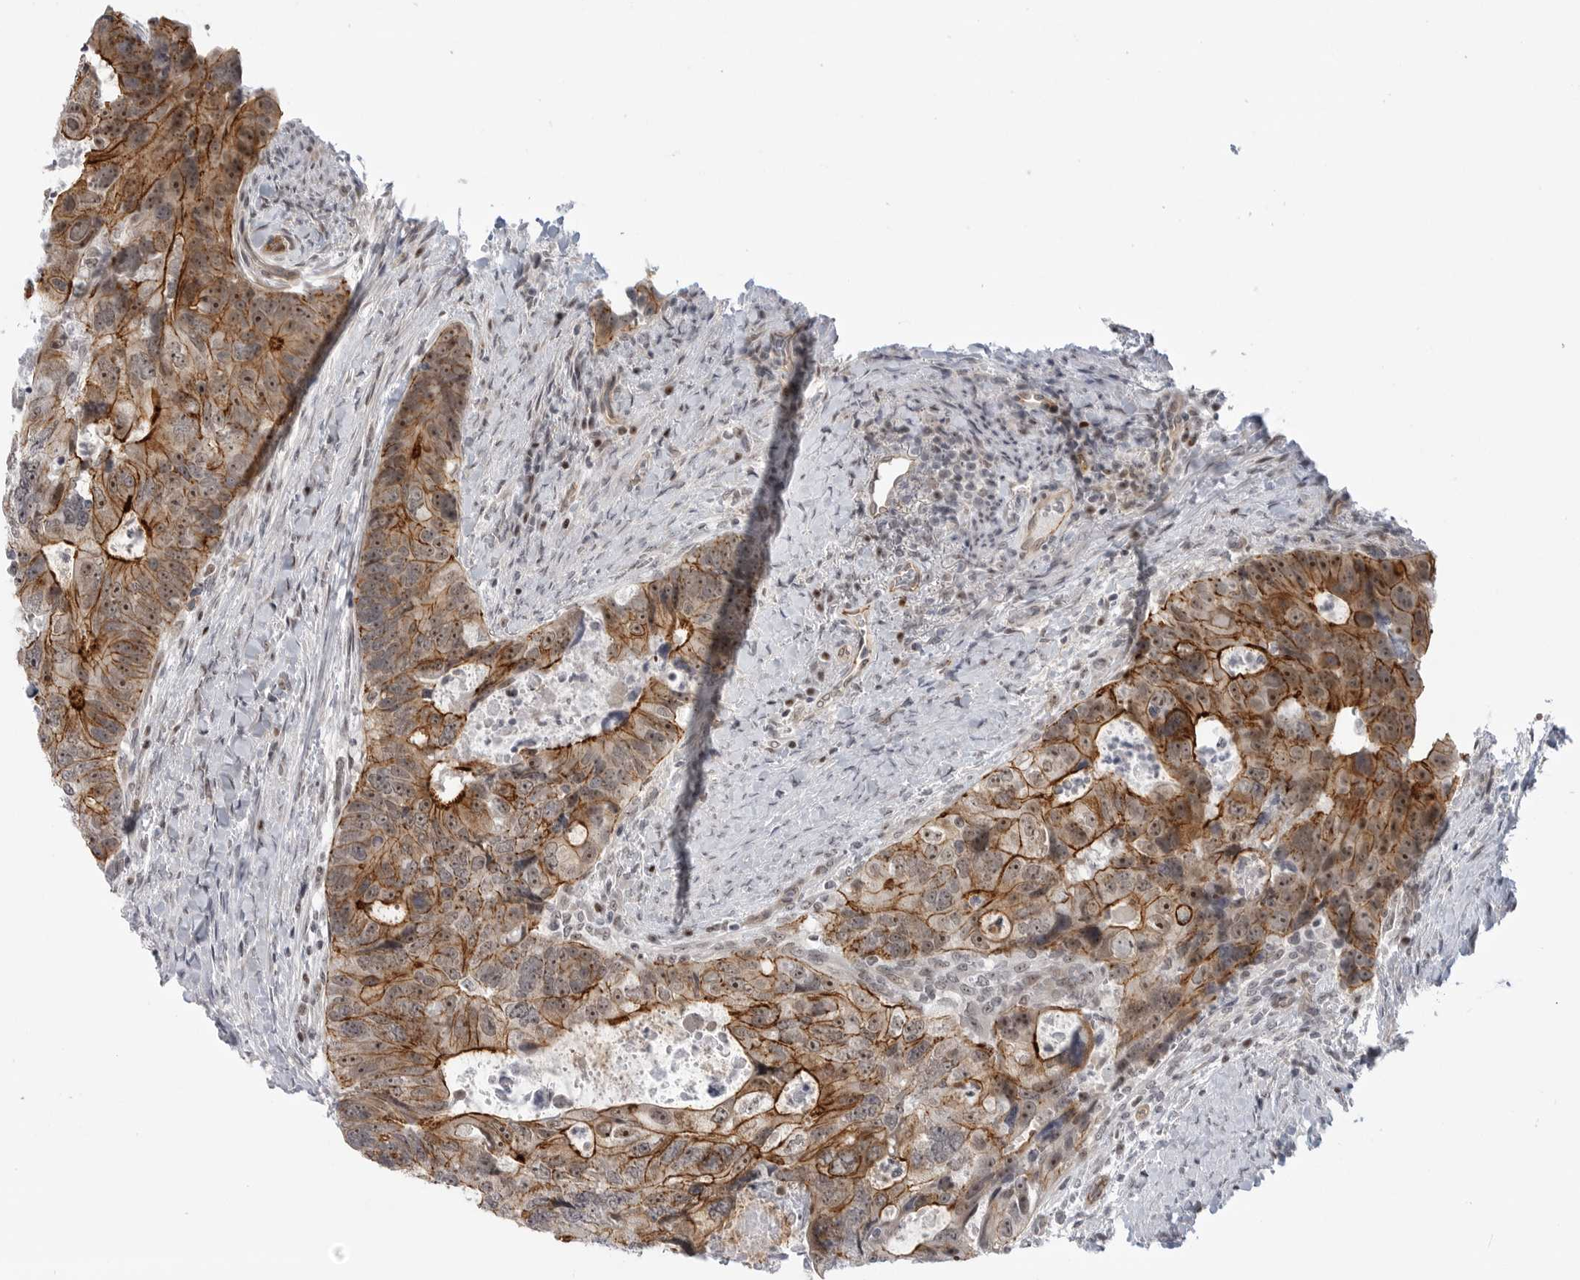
{"staining": {"intensity": "moderate", "quantity": ">75%", "location": "cytoplasmic/membranous"}, "tissue": "colorectal cancer", "cell_type": "Tumor cells", "image_type": "cancer", "snomed": [{"axis": "morphology", "description": "Adenocarcinoma, NOS"}, {"axis": "topography", "description": "Rectum"}], "caption": "Immunohistochemistry (IHC) photomicrograph of neoplastic tissue: colorectal cancer stained using immunohistochemistry exhibits medium levels of moderate protein expression localized specifically in the cytoplasmic/membranous of tumor cells, appearing as a cytoplasmic/membranous brown color.", "gene": "CEP295NL", "patient": {"sex": "male", "age": 59}}